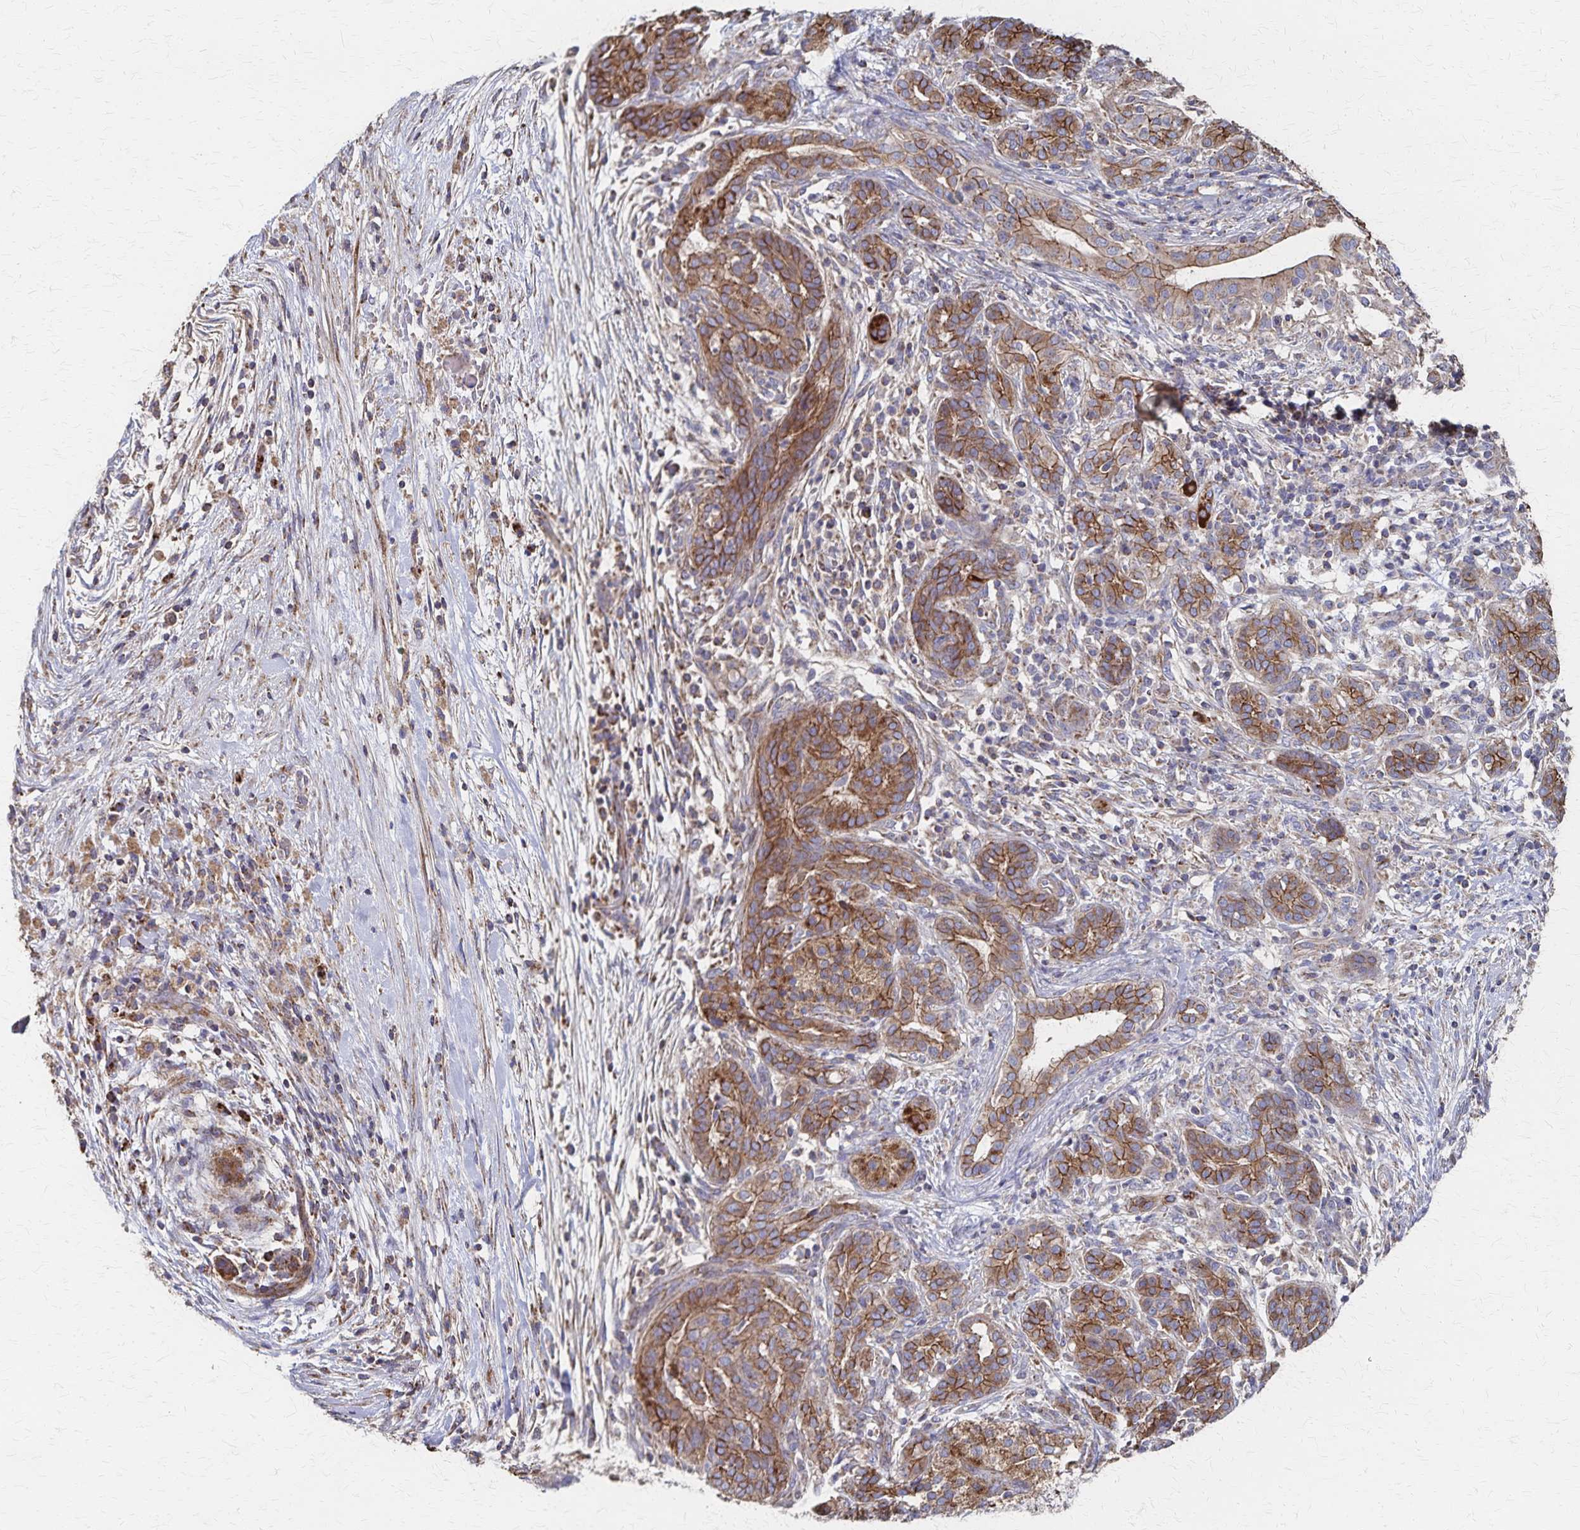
{"staining": {"intensity": "moderate", "quantity": ">75%", "location": "cytoplasmic/membranous"}, "tissue": "pancreatic cancer", "cell_type": "Tumor cells", "image_type": "cancer", "snomed": [{"axis": "morphology", "description": "Adenocarcinoma, NOS"}, {"axis": "topography", "description": "Pancreas"}], "caption": "Moderate cytoplasmic/membranous expression for a protein is present in approximately >75% of tumor cells of adenocarcinoma (pancreatic) using immunohistochemistry (IHC).", "gene": "PGAP2", "patient": {"sex": "male", "age": 44}}